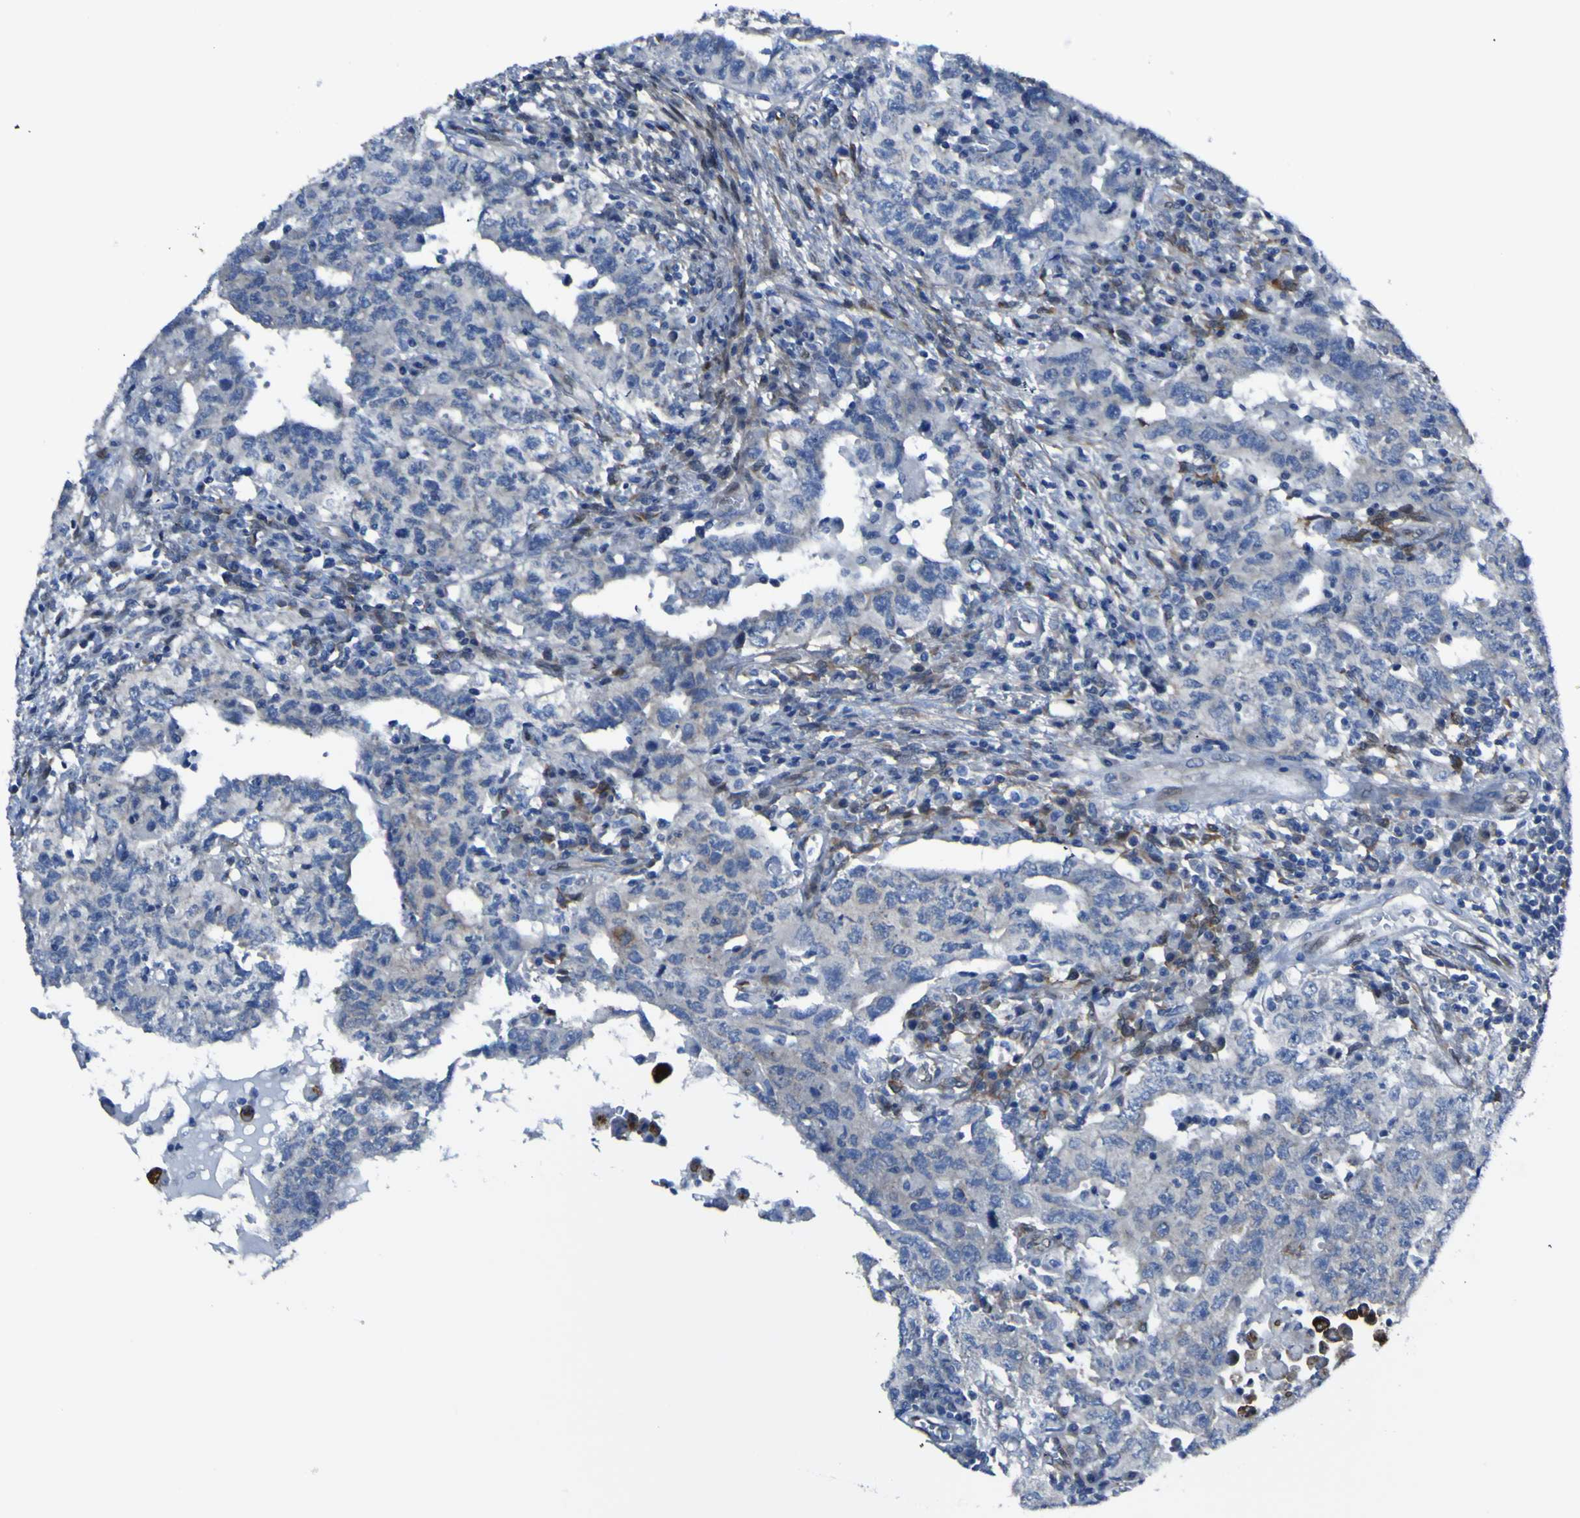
{"staining": {"intensity": "weak", "quantity": "<25%", "location": "cytoplasmic/membranous"}, "tissue": "testis cancer", "cell_type": "Tumor cells", "image_type": "cancer", "snomed": [{"axis": "morphology", "description": "Carcinoma, Embryonal, NOS"}, {"axis": "topography", "description": "Testis"}], "caption": "This is an immunohistochemistry (IHC) image of embryonal carcinoma (testis). There is no expression in tumor cells.", "gene": "LRRN1", "patient": {"sex": "male", "age": 26}}